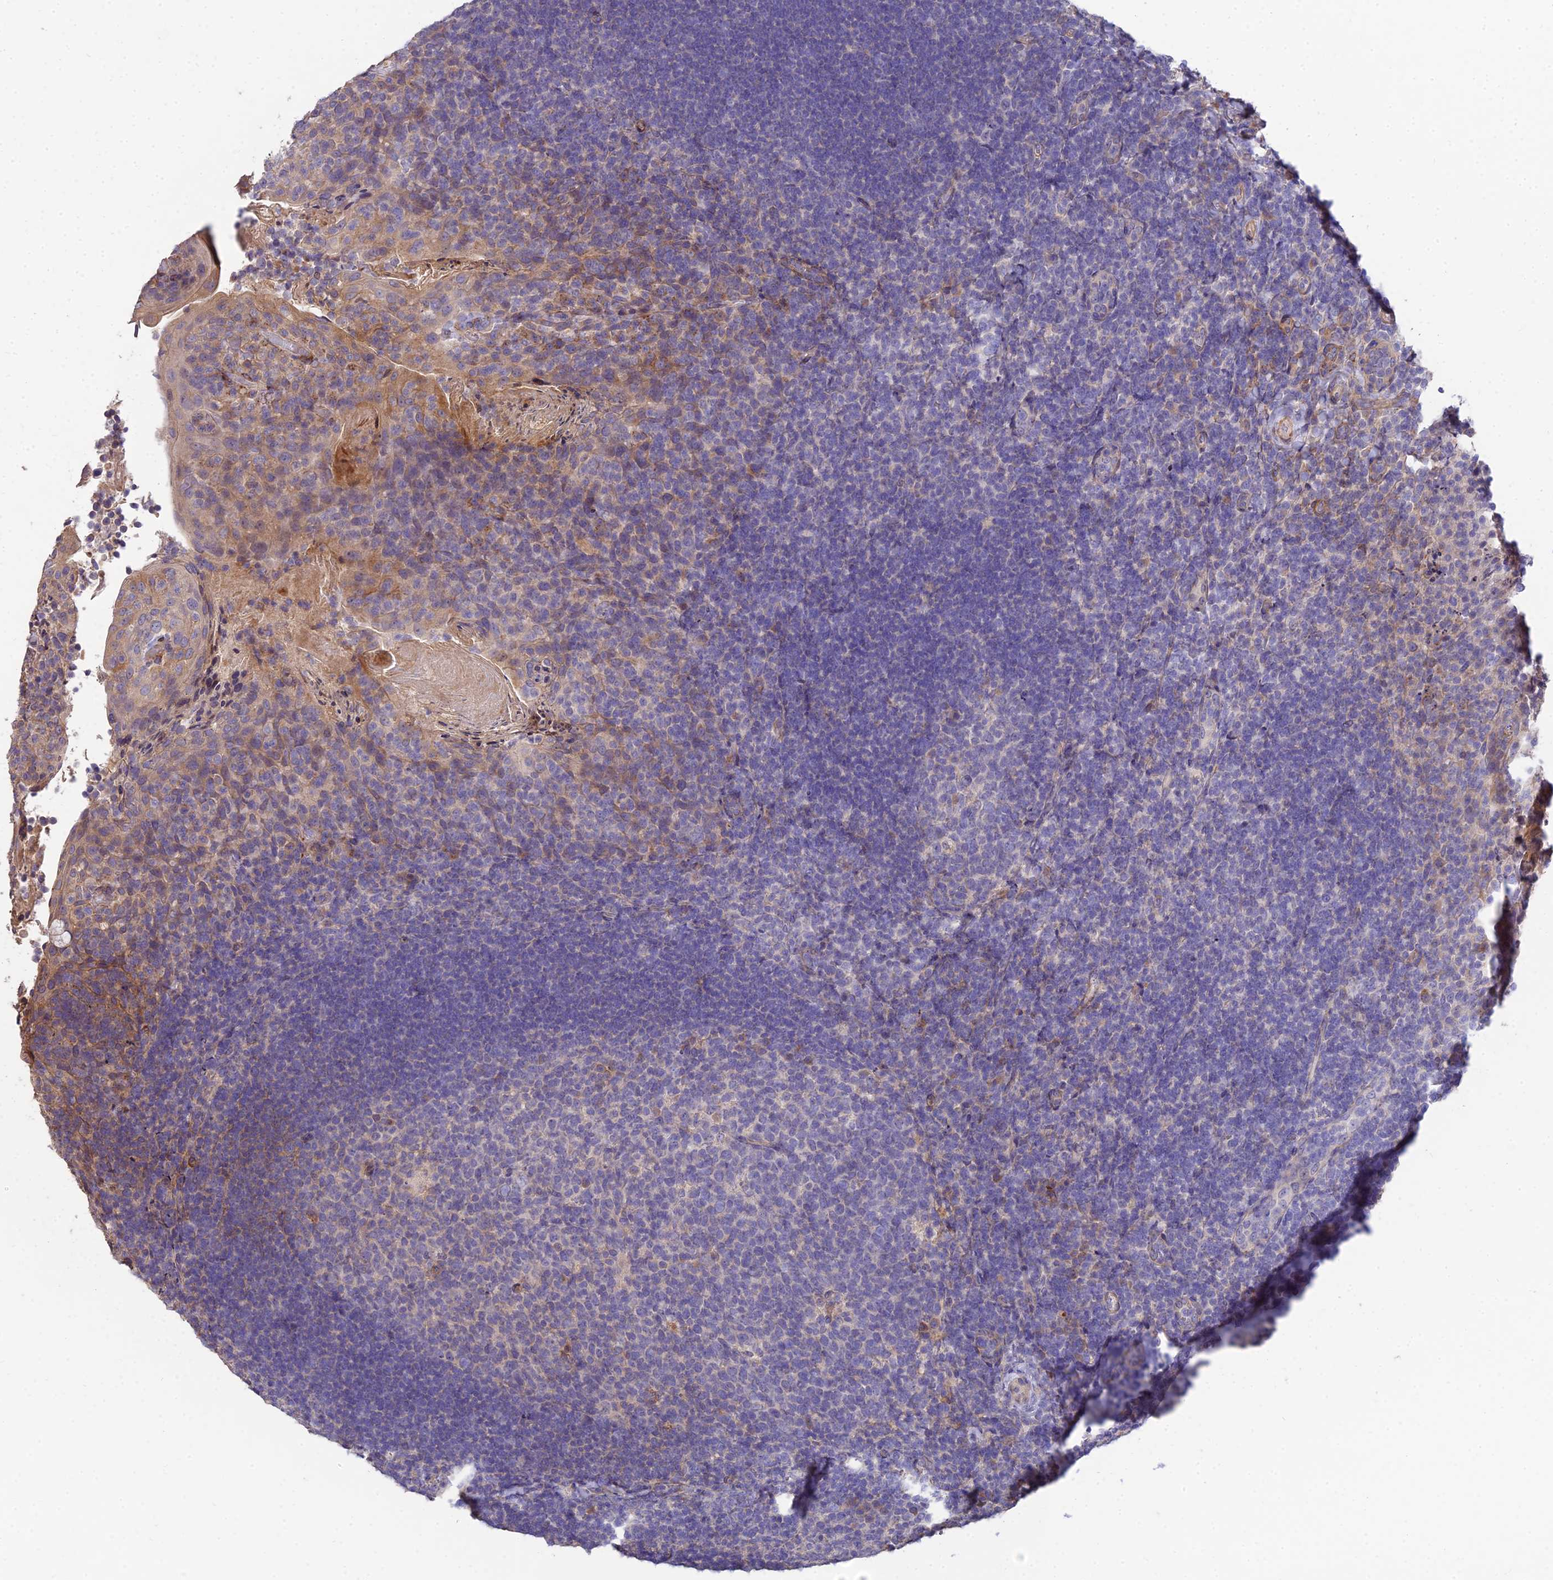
{"staining": {"intensity": "negative", "quantity": "none", "location": "none"}, "tissue": "tonsil", "cell_type": "Germinal center cells", "image_type": "normal", "snomed": [{"axis": "morphology", "description": "Normal tissue, NOS"}, {"axis": "topography", "description": "Tonsil"}], "caption": "An immunohistochemistry image of normal tonsil is shown. There is no staining in germinal center cells of tonsil. (DAB immunohistochemistry visualized using brightfield microscopy, high magnification).", "gene": "ARL8A", "patient": {"sex": "female", "age": 10}}